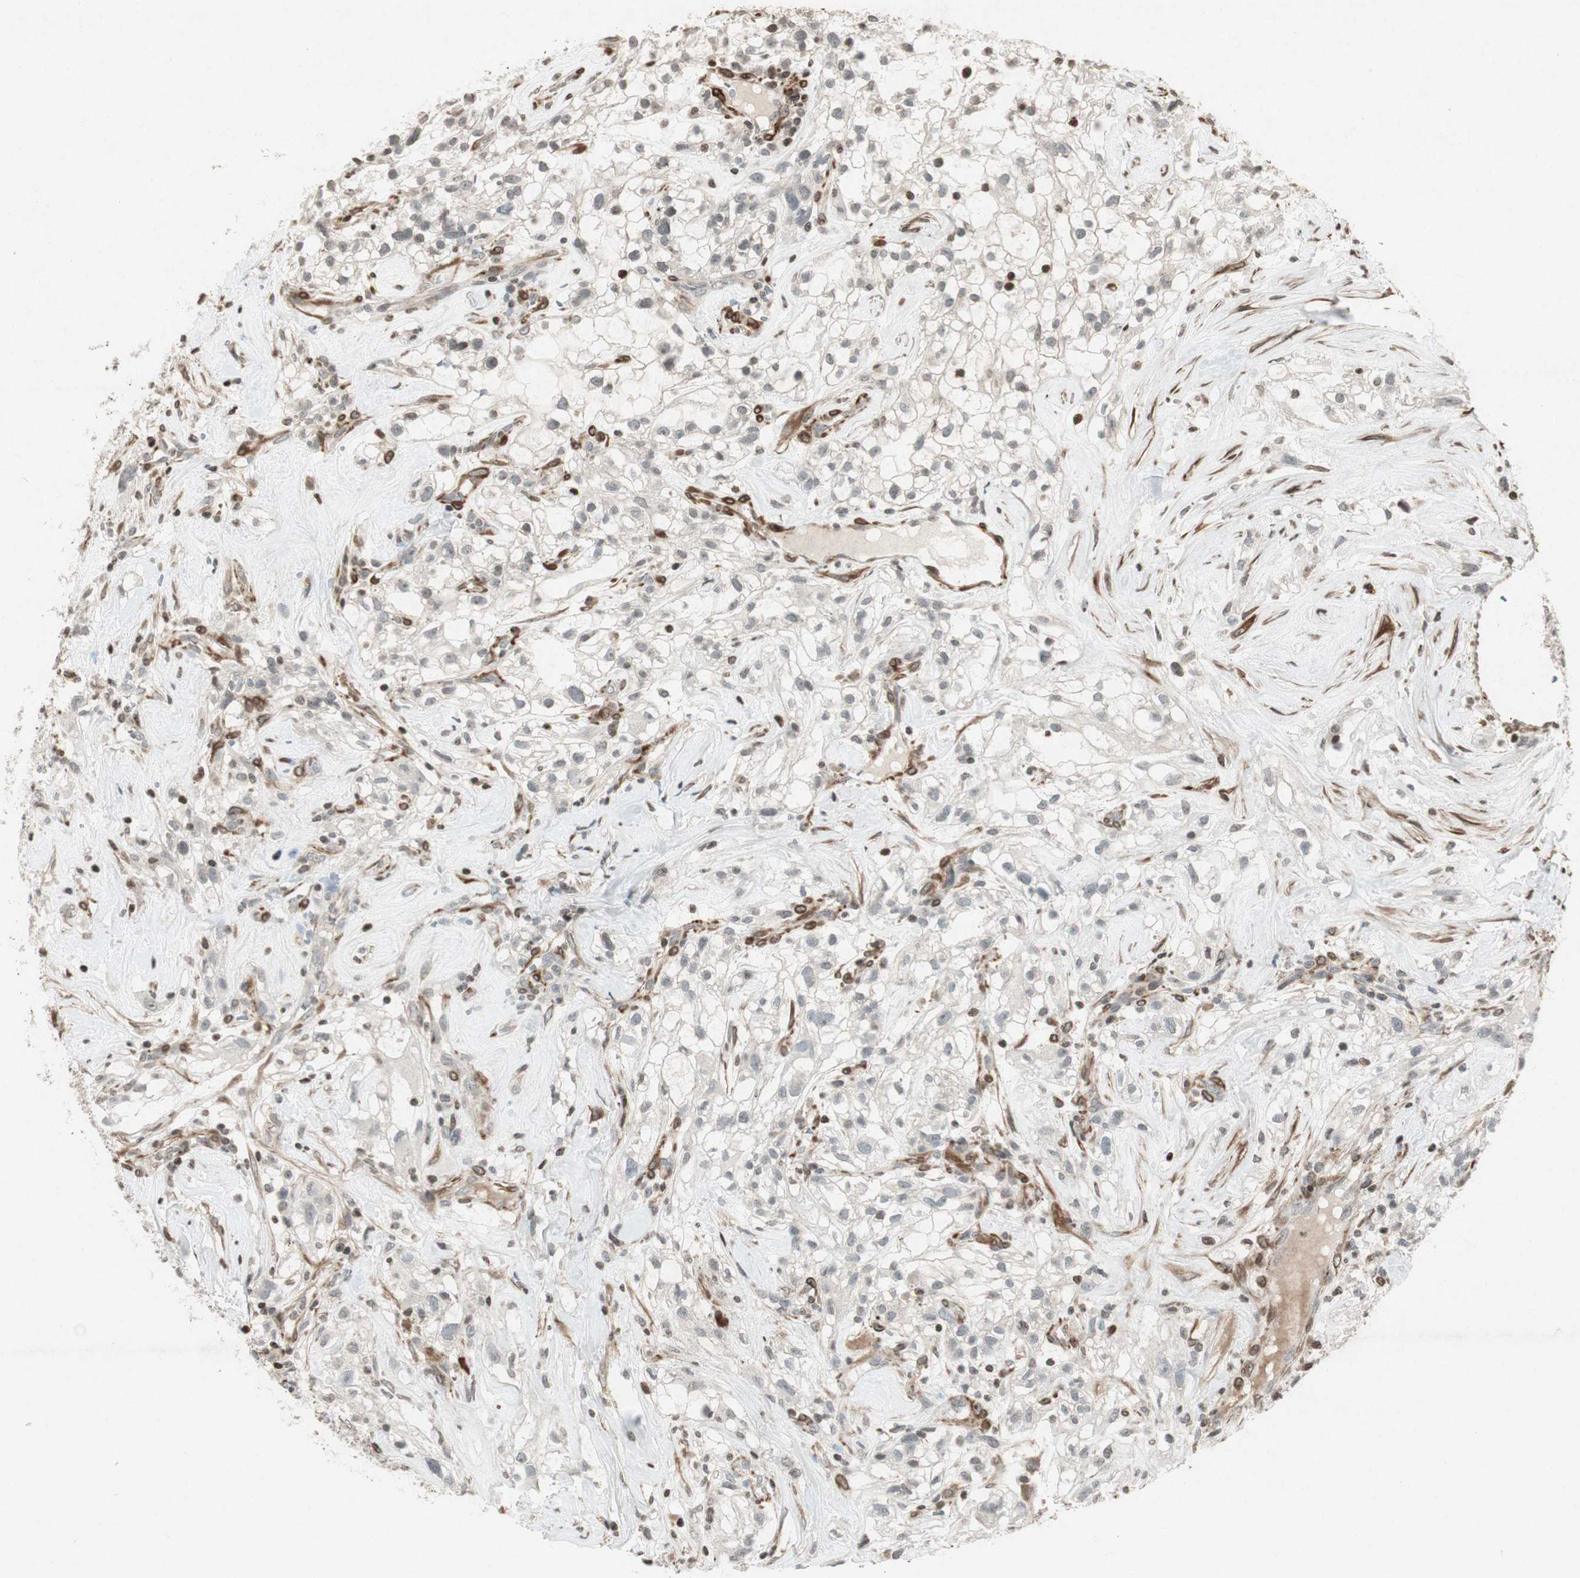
{"staining": {"intensity": "negative", "quantity": "none", "location": "none"}, "tissue": "renal cancer", "cell_type": "Tumor cells", "image_type": "cancer", "snomed": [{"axis": "morphology", "description": "Adenocarcinoma, NOS"}, {"axis": "topography", "description": "Kidney"}], "caption": "Adenocarcinoma (renal) was stained to show a protein in brown. There is no significant expression in tumor cells.", "gene": "PRKG1", "patient": {"sex": "female", "age": 60}}